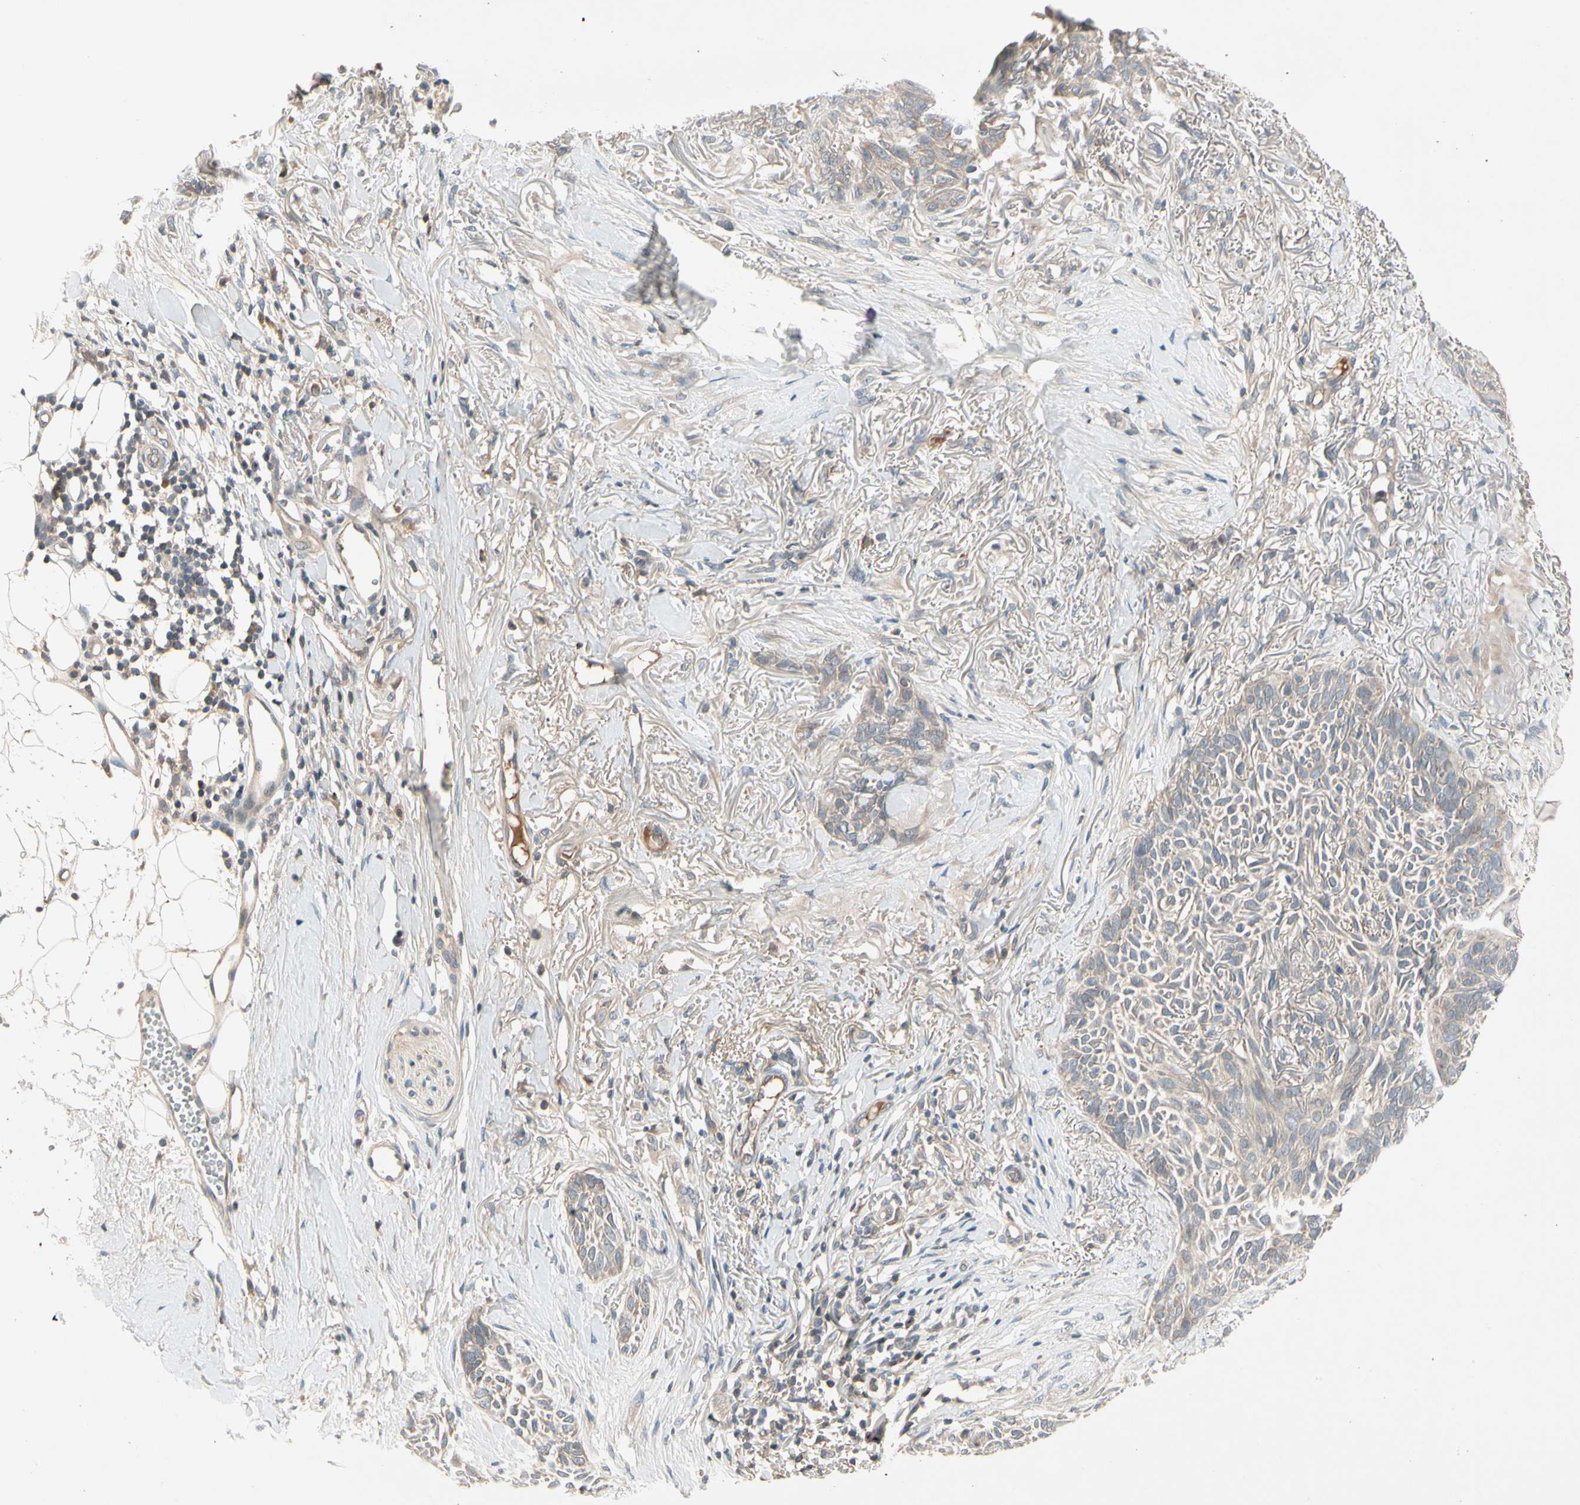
{"staining": {"intensity": "weak", "quantity": "25%-75%", "location": "cytoplasmic/membranous"}, "tissue": "skin cancer", "cell_type": "Tumor cells", "image_type": "cancer", "snomed": [{"axis": "morphology", "description": "Basal cell carcinoma"}, {"axis": "topography", "description": "Skin"}], "caption": "Protein expression analysis of human skin cancer reveals weak cytoplasmic/membranous expression in about 25%-75% of tumor cells.", "gene": "CCL4", "patient": {"sex": "female", "age": 84}}